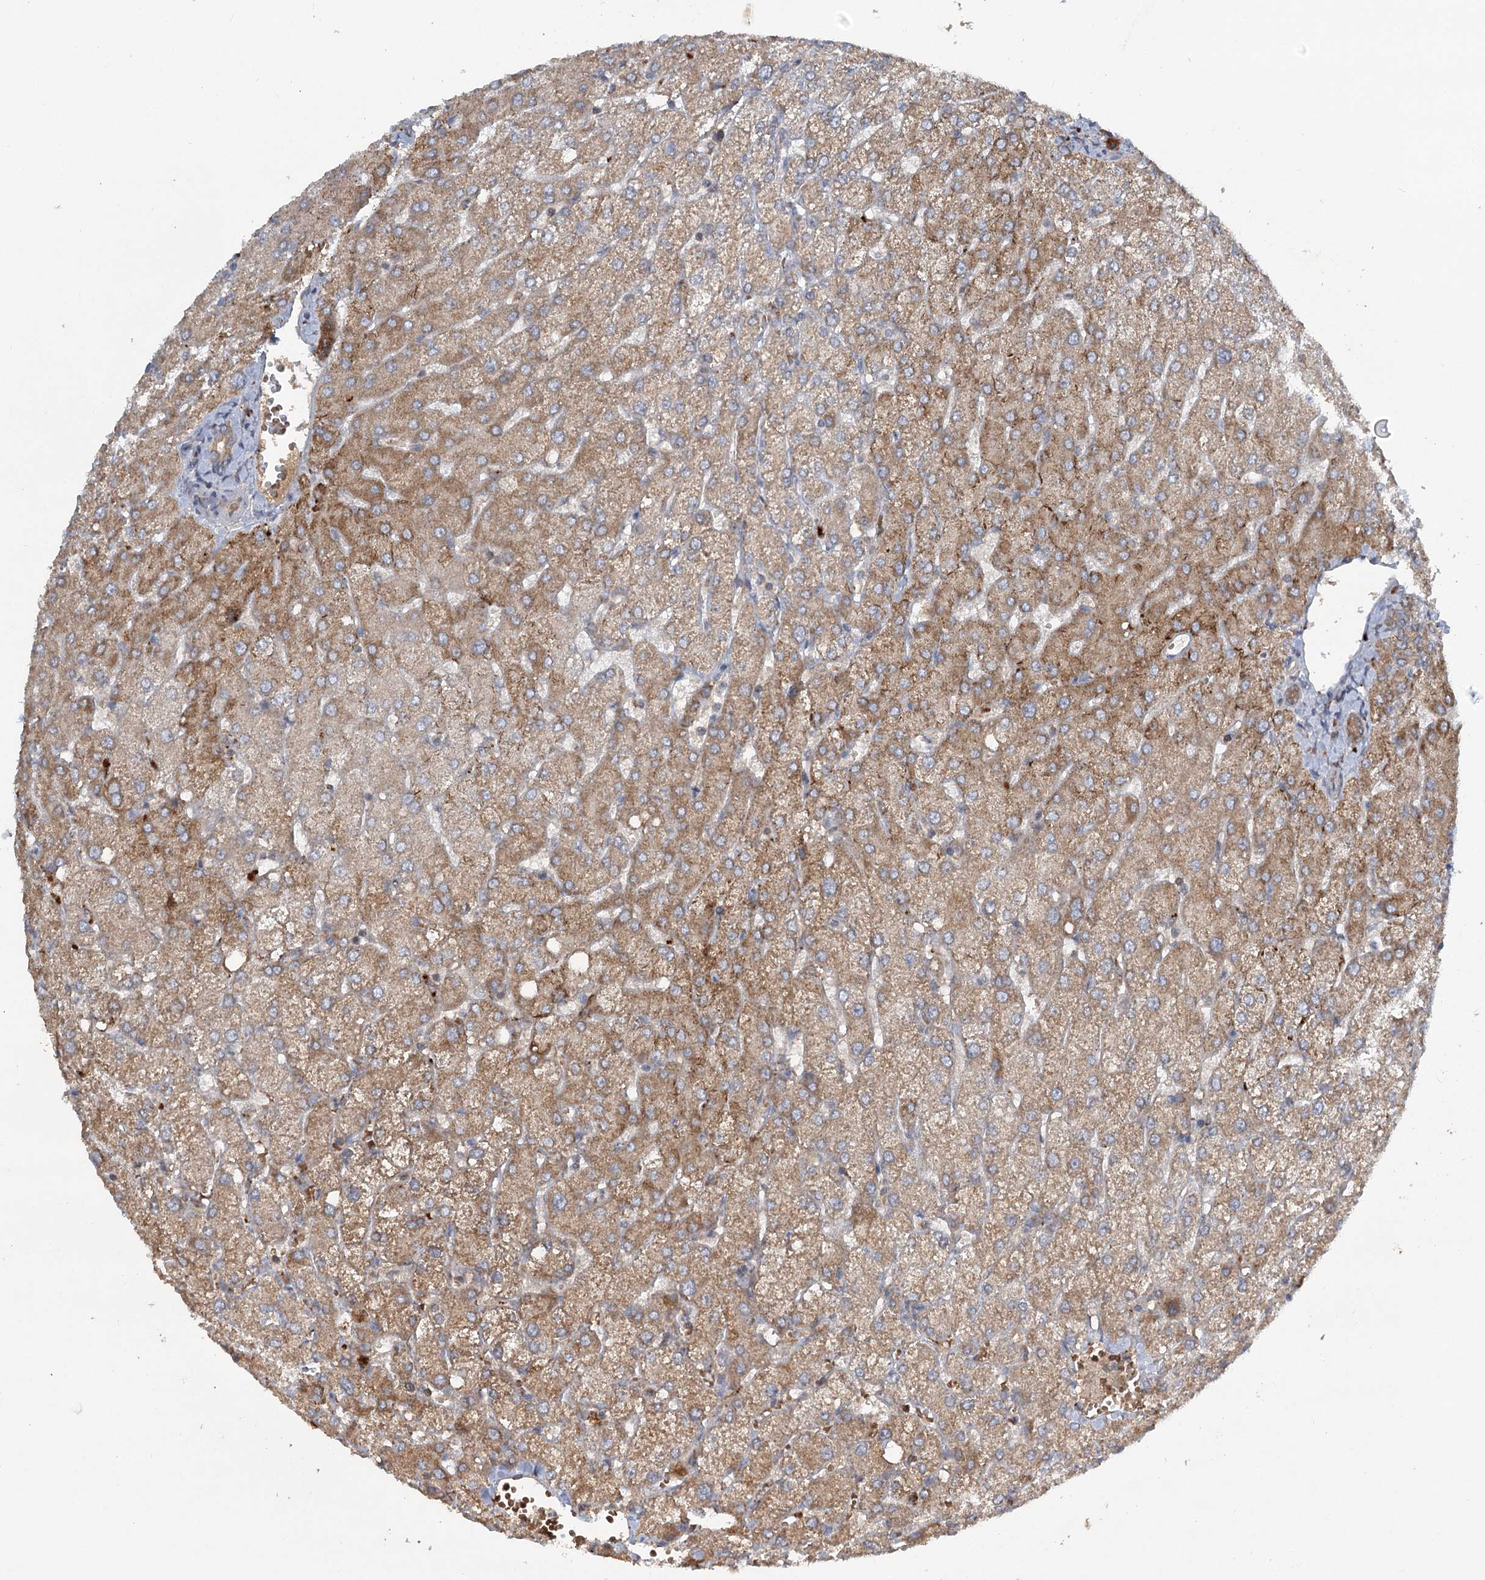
{"staining": {"intensity": "moderate", "quantity": ">75%", "location": "cytoplasmic/membranous"}, "tissue": "liver", "cell_type": "Cholangiocytes", "image_type": "normal", "snomed": [{"axis": "morphology", "description": "Normal tissue, NOS"}, {"axis": "topography", "description": "Liver"}], "caption": "Immunohistochemistry (IHC) photomicrograph of unremarkable human liver stained for a protein (brown), which demonstrates medium levels of moderate cytoplasmic/membranous staining in about >75% of cholangiocytes.", "gene": "PYROXD2", "patient": {"sex": "female", "age": 54}}